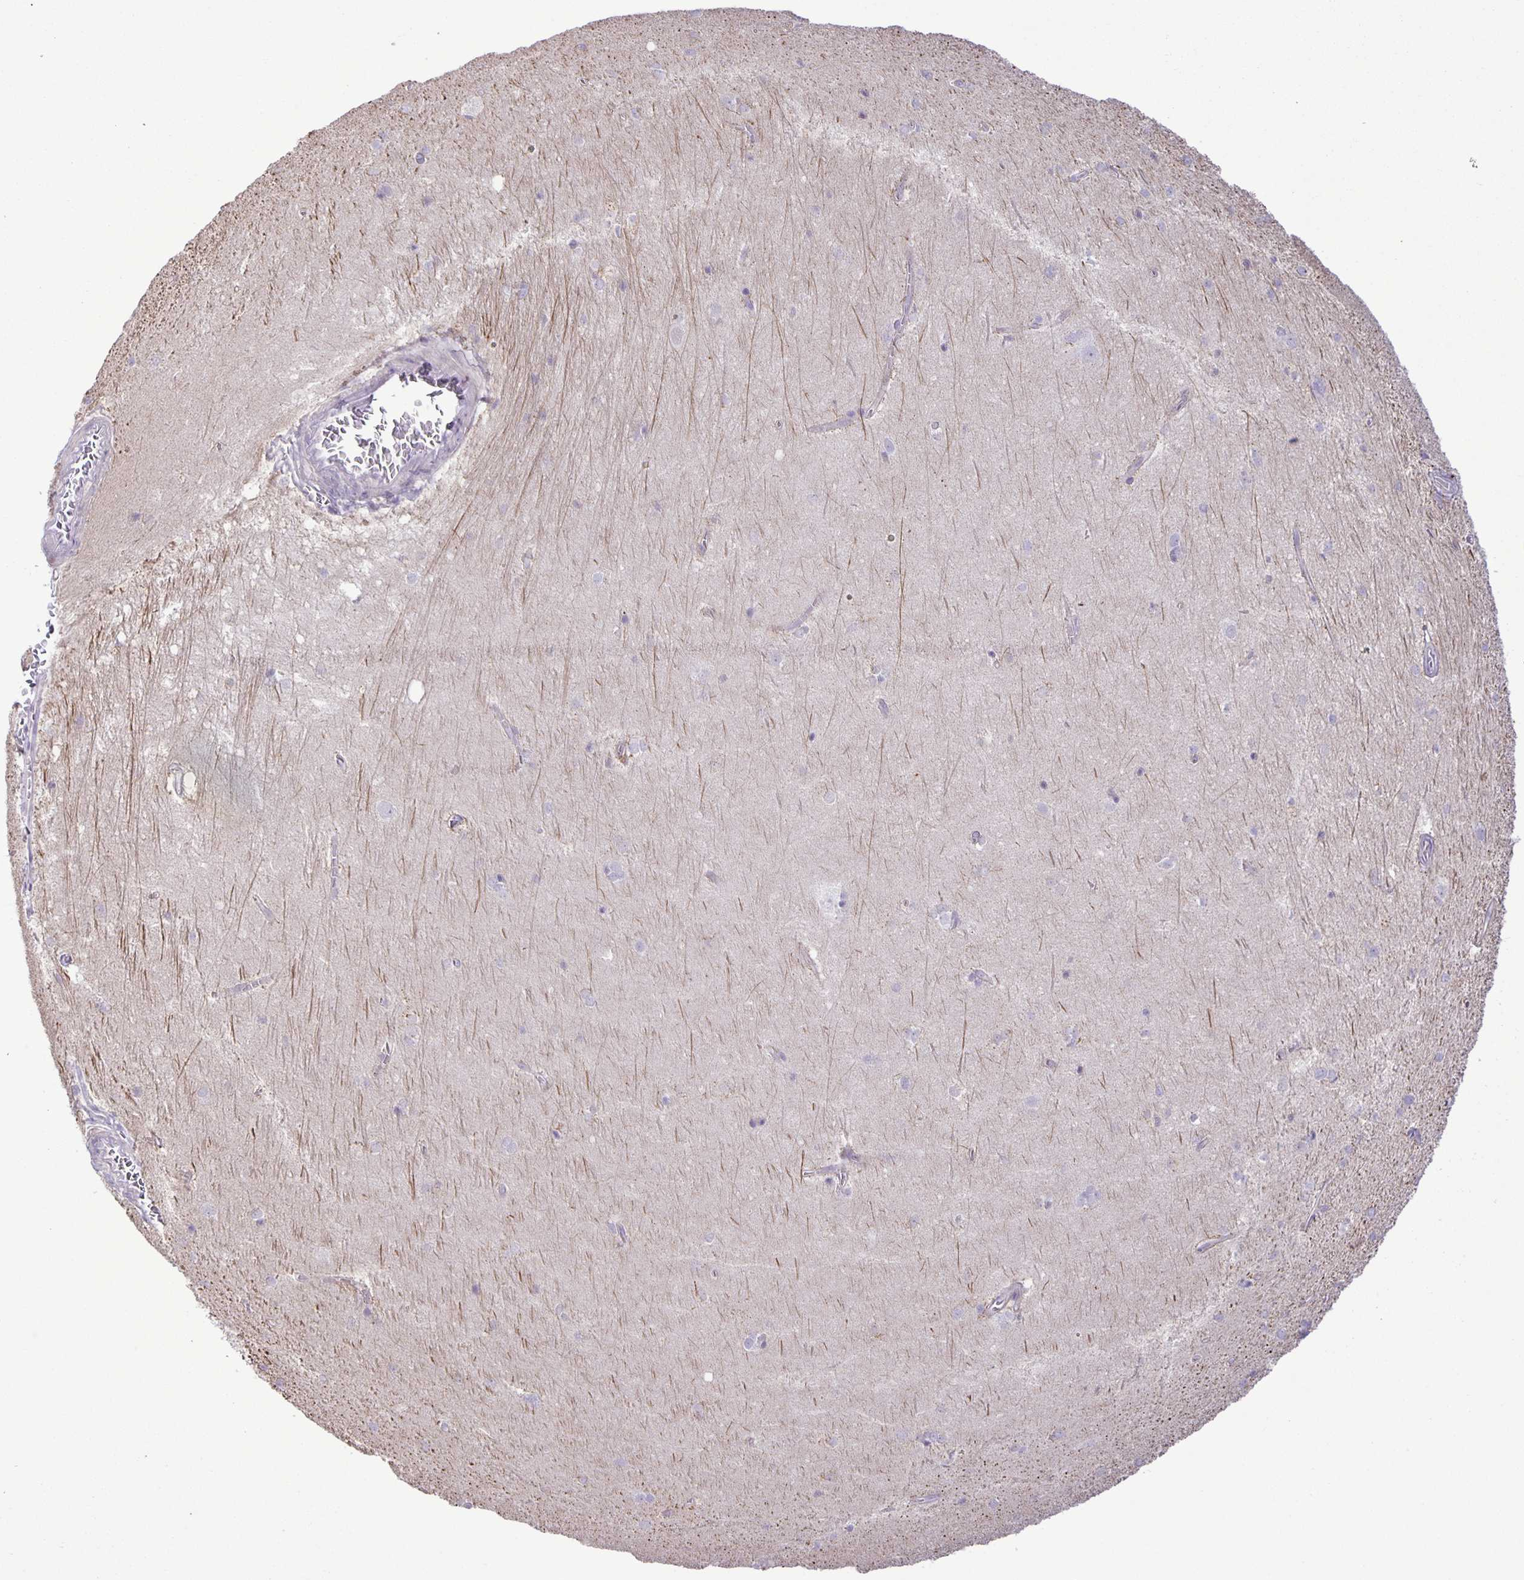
{"staining": {"intensity": "negative", "quantity": "none", "location": "none"}, "tissue": "hippocampus", "cell_type": "Glial cells", "image_type": "normal", "snomed": [{"axis": "morphology", "description": "Normal tissue, NOS"}, {"axis": "topography", "description": "Cerebral cortex"}, {"axis": "topography", "description": "Hippocampus"}], "caption": "Human hippocampus stained for a protein using immunohistochemistry exhibits no expression in glial cells.", "gene": "ADCK1", "patient": {"sex": "female", "age": 19}}